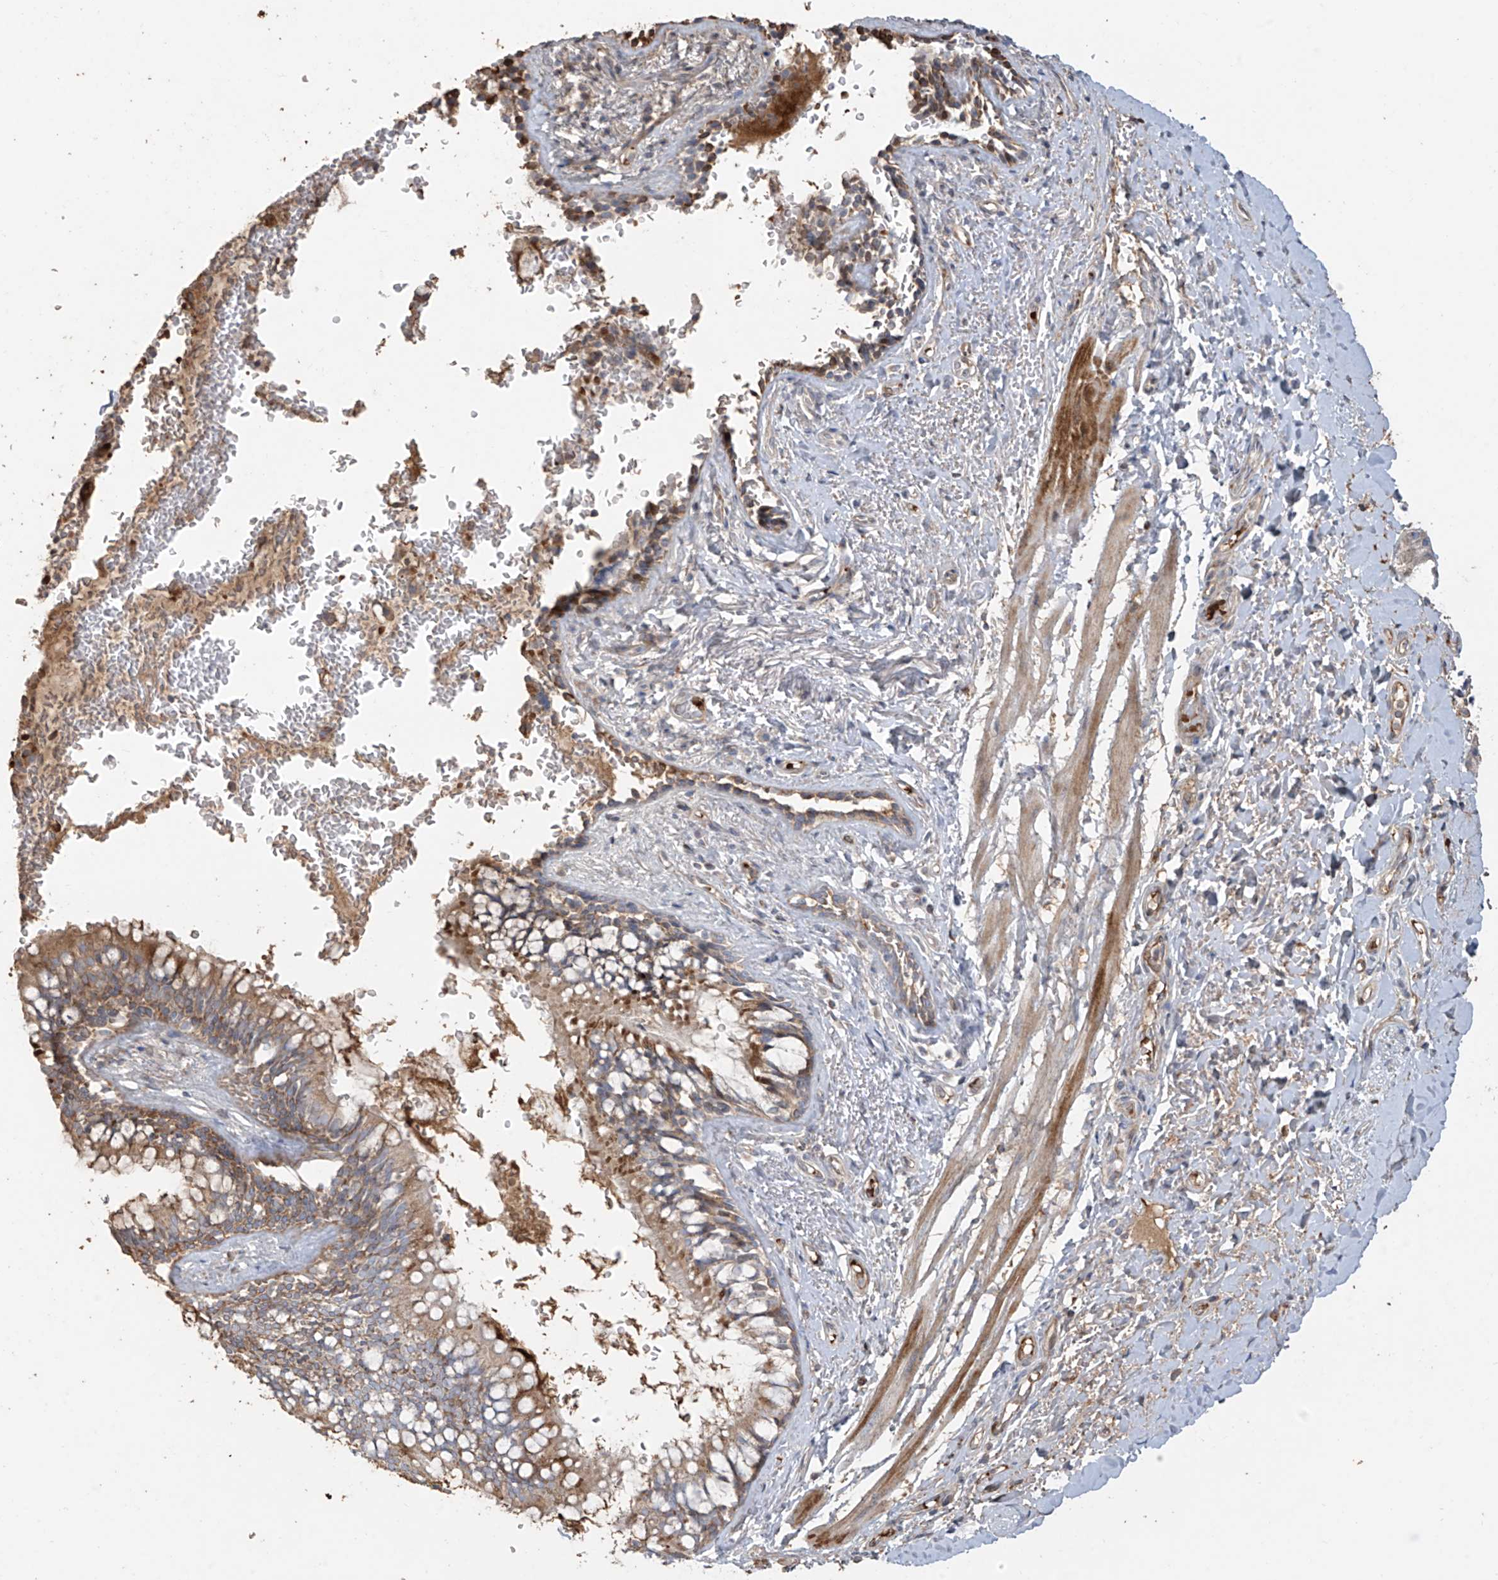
{"staining": {"intensity": "moderate", "quantity": ">75%", "location": "cytoplasmic/membranous"}, "tissue": "bronchus", "cell_type": "Respiratory epithelial cells", "image_type": "normal", "snomed": [{"axis": "morphology", "description": "Normal tissue, NOS"}, {"axis": "topography", "description": "Cartilage tissue"}, {"axis": "topography", "description": "Bronchus"}], "caption": "Human bronchus stained with a brown dye demonstrates moderate cytoplasmic/membranous positive staining in about >75% of respiratory epithelial cells.", "gene": "ABTB1", "patient": {"sex": "female", "age": 36}}